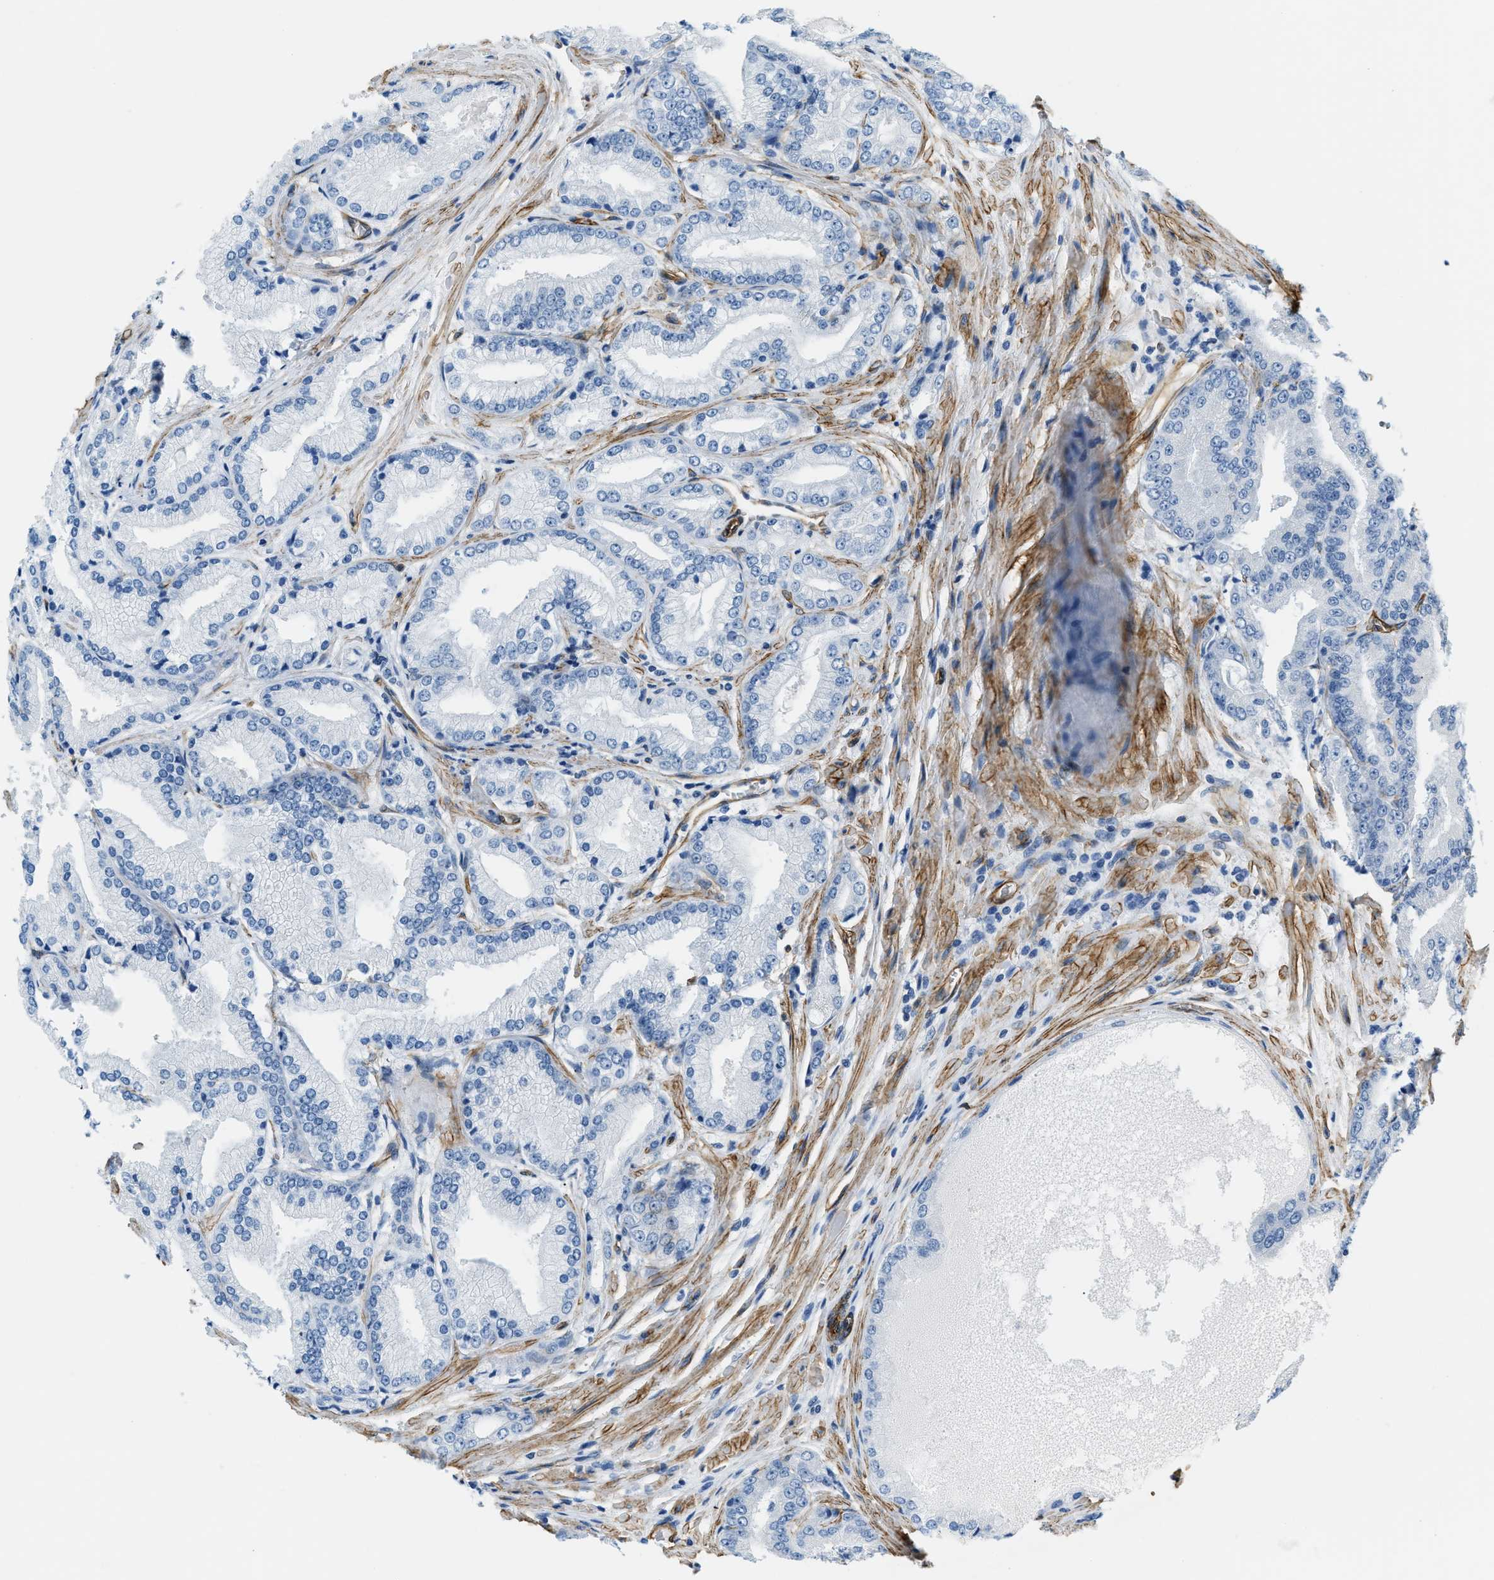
{"staining": {"intensity": "negative", "quantity": "none", "location": "none"}, "tissue": "prostate cancer", "cell_type": "Tumor cells", "image_type": "cancer", "snomed": [{"axis": "morphology", "description": "Adenocarcinoma, High grade"}, {"axis": "topography", "description": "Prostate"}], "caption": "Prostate cancer stained for a protein using immunohistochemistry demonstrates no staining tumor cells.", "gene": "TMEM43", "patient": {"sex": "male", "age": 59}}